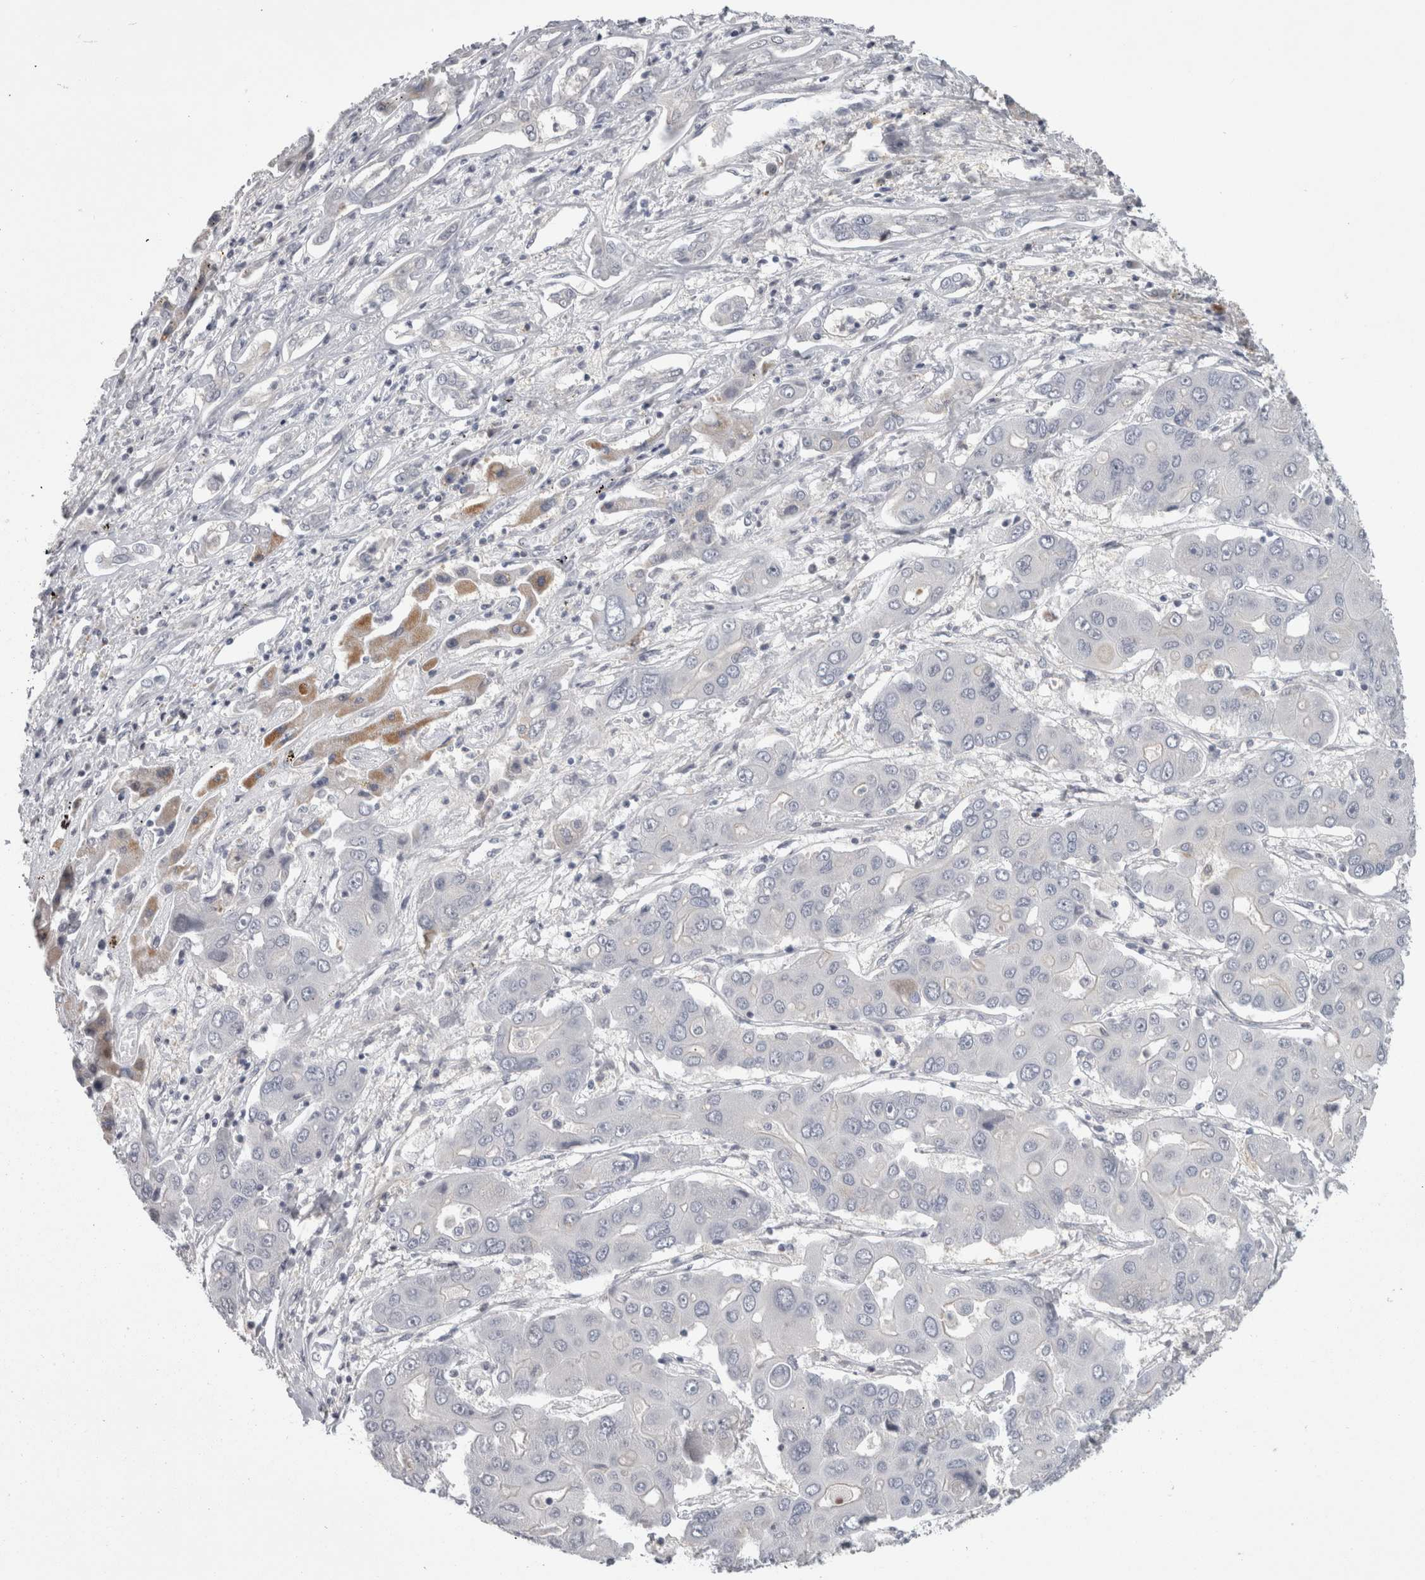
{"staining": {"intensity": "negative", "quantity": "none", "location": "none"}, "tissue": "liver cancer", "cell_type": "Tumor cells", "image_type": "cancer", "snomed": [{"axis": "morphology", "description": "Cholangiocarcinoma"}, {"axis": "topography", "description": "Liver"}], "caption": "High power microscopy image of an IHC histopathology image of liver cholangiocarcinoma, revealing no significant staining in tumor cells.", "gene": "TCAP", "patient": {"sex": "male", "age": 67}}